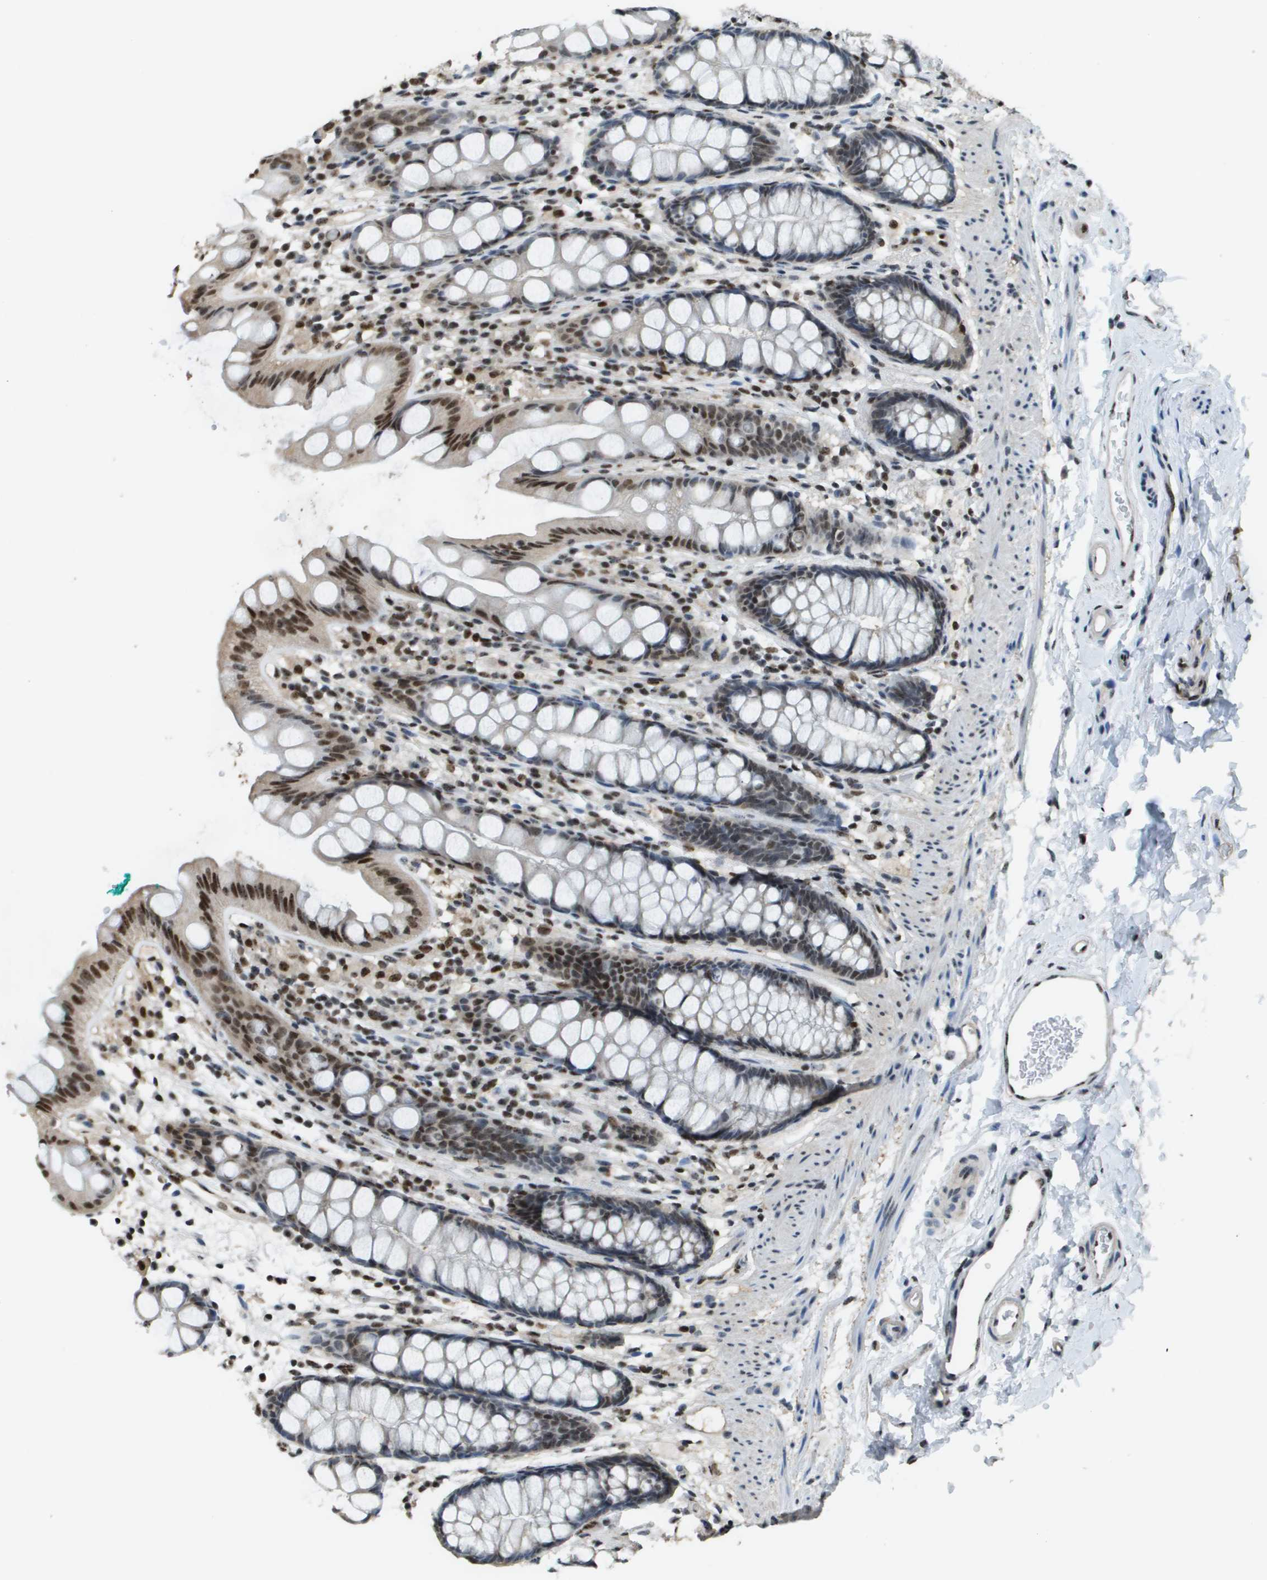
{"staining": {"intensity": "strong", "quantity": "25%-75%", "location": "nuclear"}, "tissue": "rectum", "cell_type": "Glandular cells", "image_type": "normal", "snomed": [{"axis": "morphology", "description": "Normal tissue, NOS"}, {"axis": "topography", "description": "Rectum"}], "caption": "Protein staining of normal rectum demonstrates strong nuclear positivity in about 25%-75% of glandular cells.", "gene": "SP100", "patient": {"sex": "female", "age": 65}}